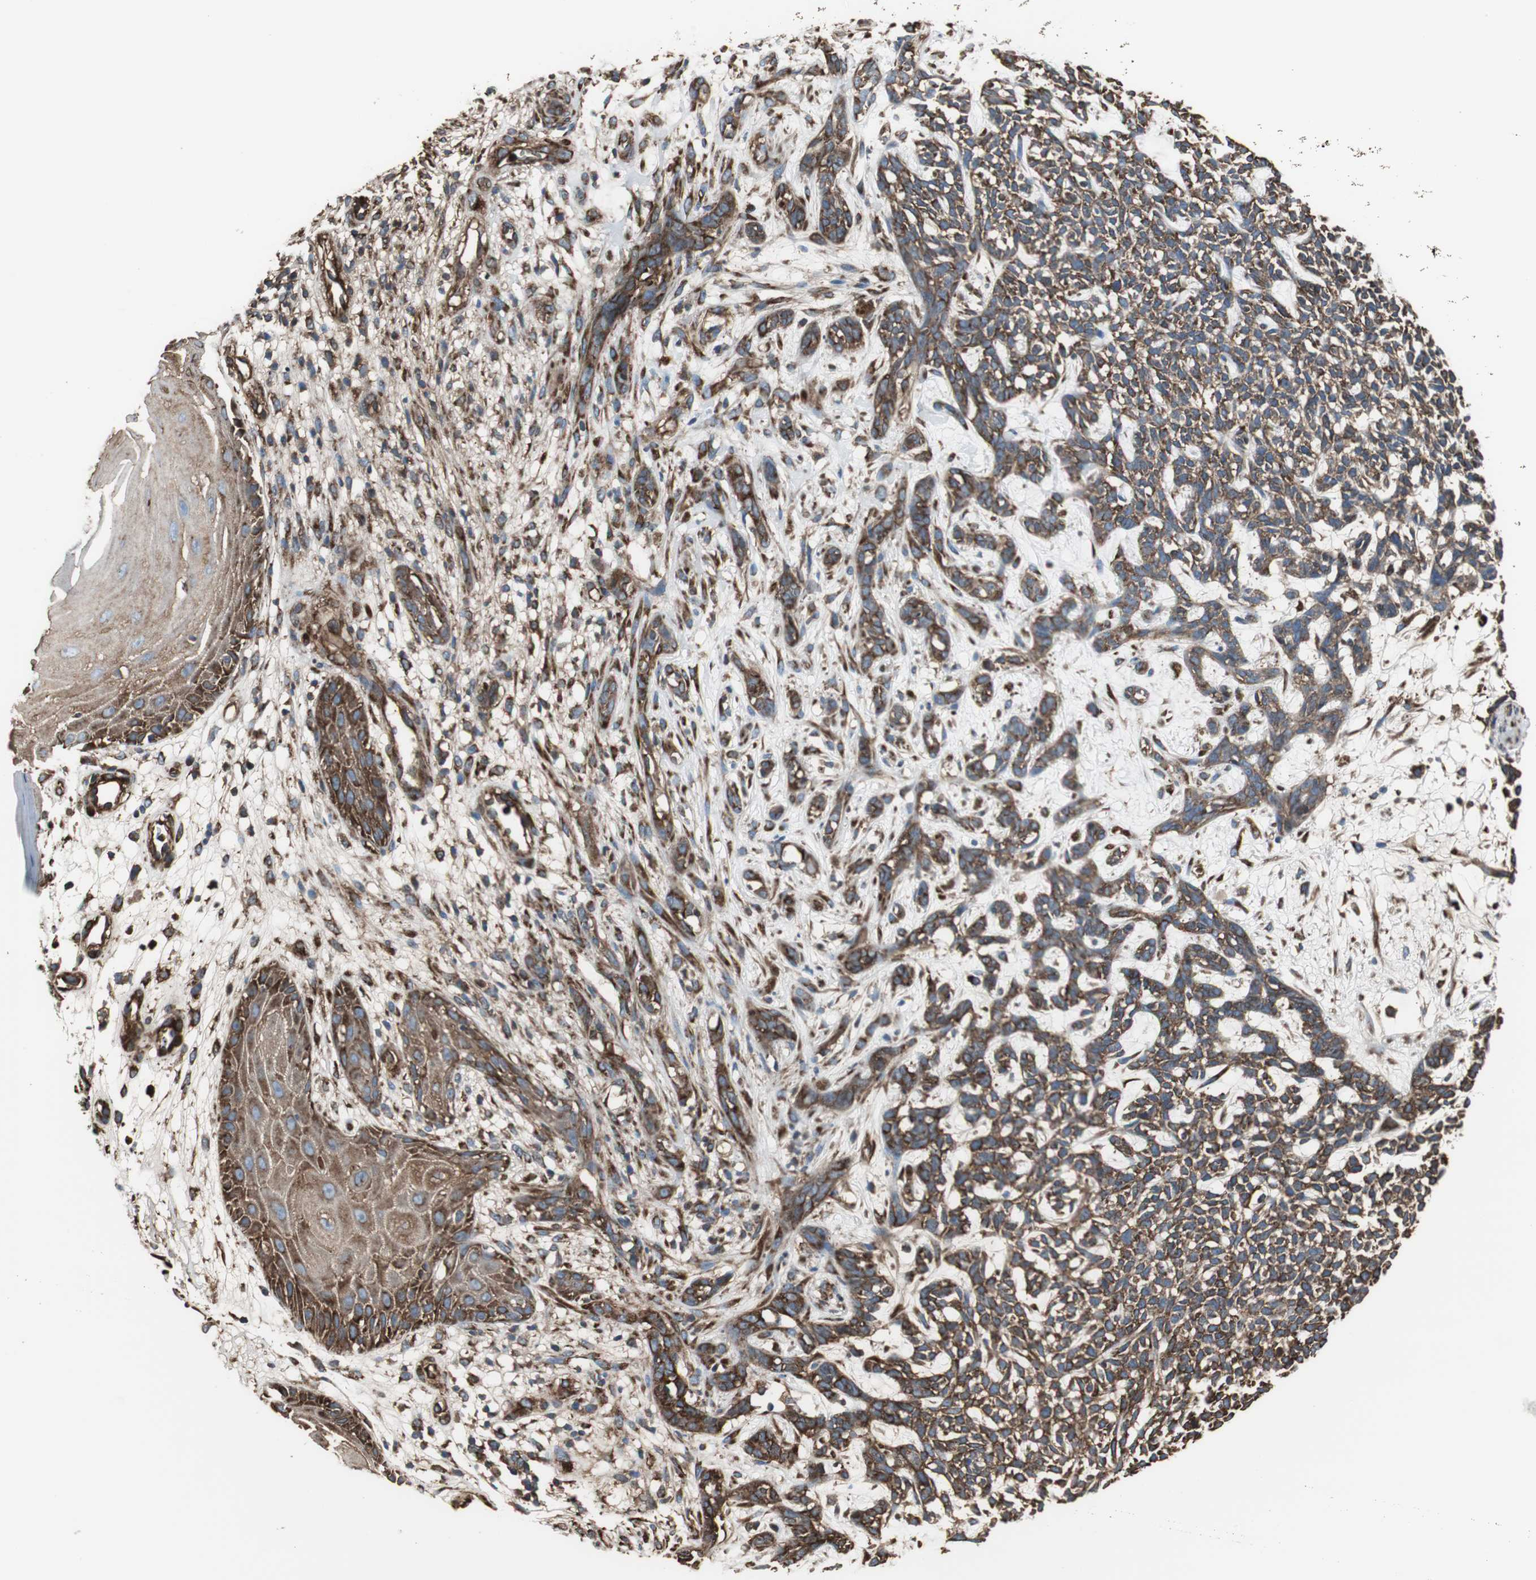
{"staining": {"intensity": "strong", "quantity": ">75%", "location": "cytoplasmic/membranous"}, "tissue": "skin cancer", "cell_type": "Tumor cells", "image_type": "cancer", "snomed": [{"axis": "morphology", "description": "Basal cell carcinoma"}, {"axis": "topography", "description": "Skin"}], "caption": "A brown stain shows strong cytoplasmic/membranous positivity of a protein in basal cell carcinoma (skin) tumor cells. (IHC, brightfield microscopy, high magnification).", "gene": "ACTN1", "patient": {"sex": "female", "age": 84}}